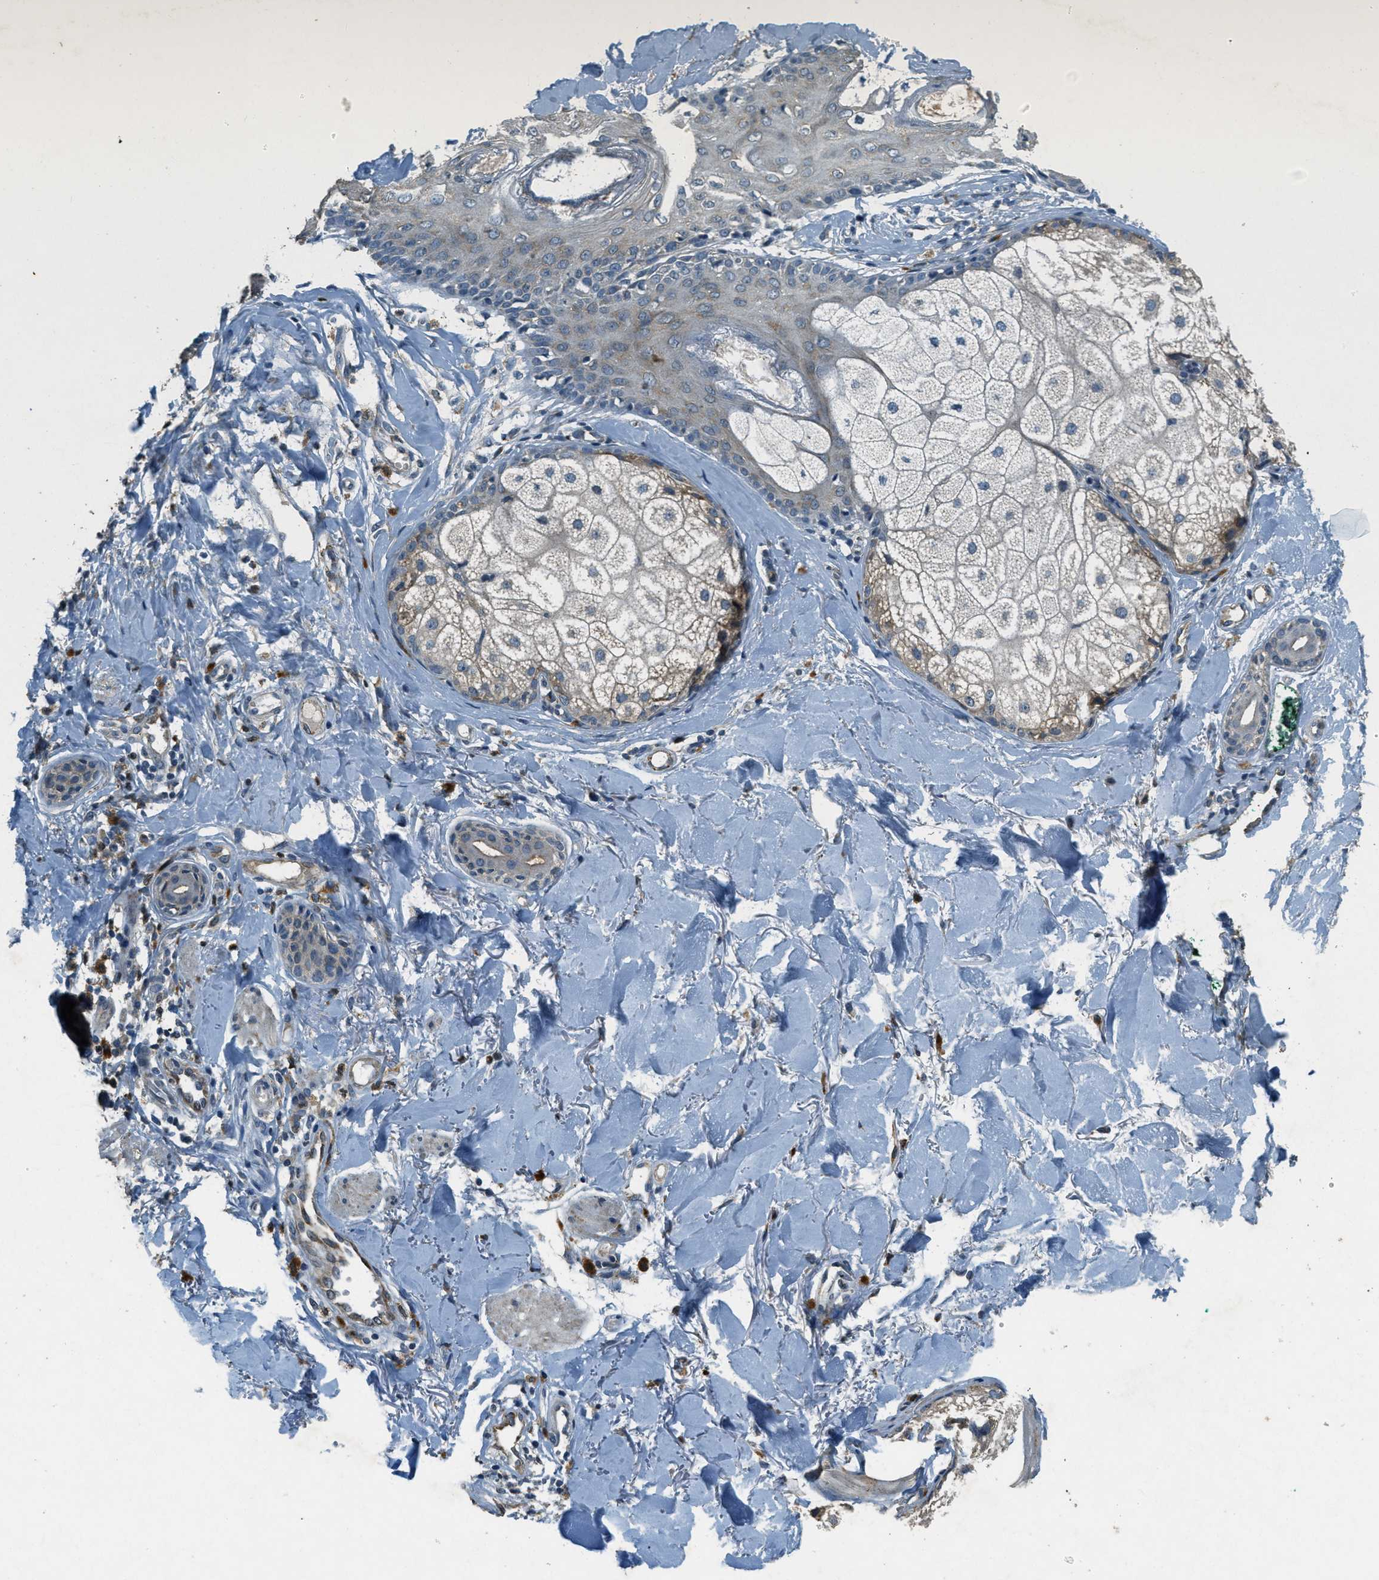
{"staining": {"intensity": "negative", "quantity": "none", "location": "none"}, "tissue": "skin cancer", "cell_type": "Tumor cells", "image_type": "cancer", "snomed": [{"axis": "morphology", "description": "Basal cell carcinoma"}, {"axis": "topography", "description": "Skin"}], "caption": "Tumor cells are negative for brown protein staining in skin cancer.", "gene": "RAB3D", "patient": {"sex": "male", "age": 43}}